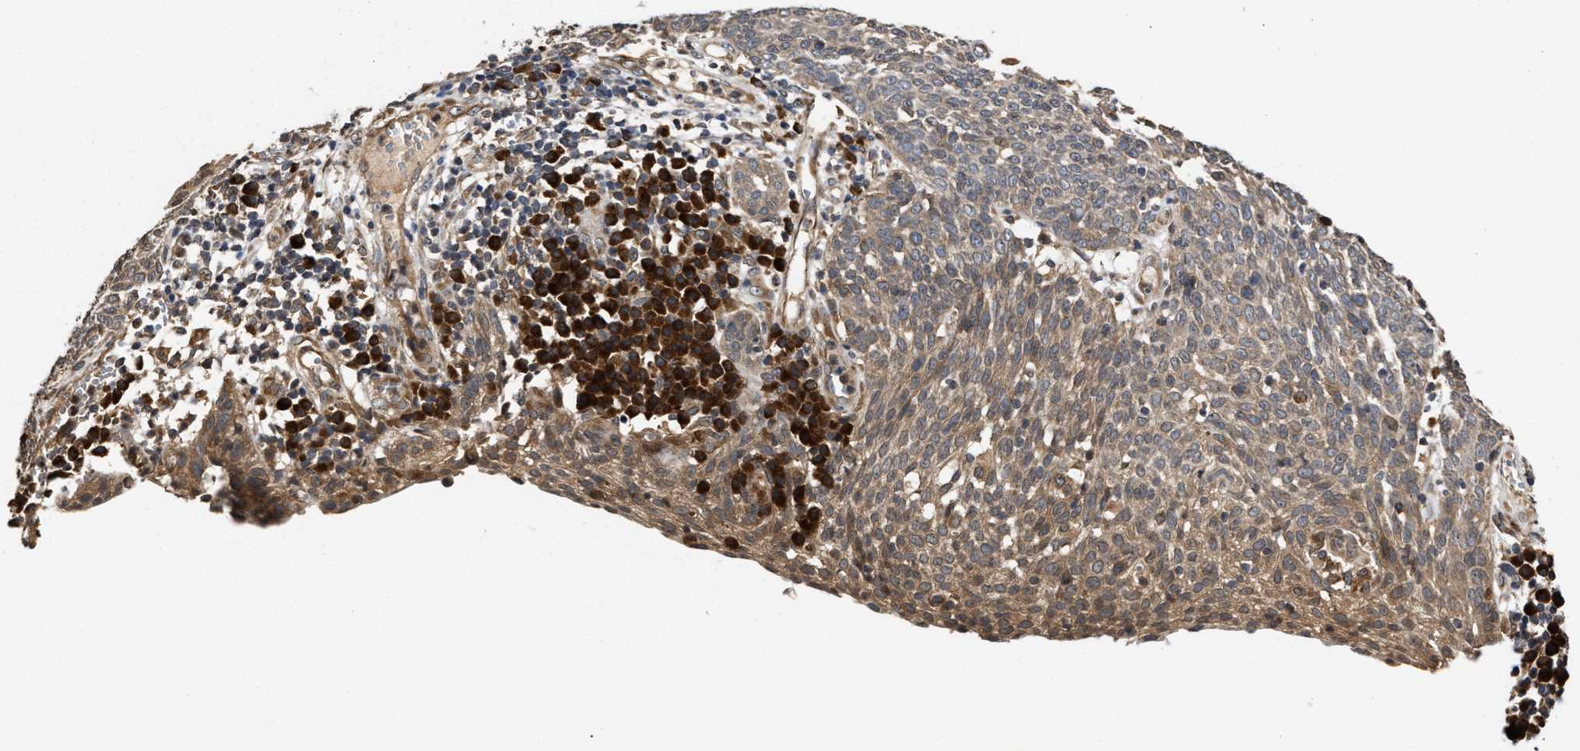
{"staining": {"intensity": "weak", "quantity": ">75%", "location": "cytoplasmic/membranous"}, "tissue": "cervical cancer", "cell_type": "Tumor cells", "image_type": "cancer", "snomed": [{"axis": "morphology", "description": "Squamous cell carcinoma, NOS"}, {"axis": "topography", "description": "Cervix"}], "caption": "The photomicrograph exhibits immunohistochemical staining of cervical cancer (squamous cell carcinoma). There is weak cytoplasmic/membranous expression is seen in approximately >75% of tumor cells.", "gene": "SAR1A", "patient": {"sex": "female", "age": 34}}